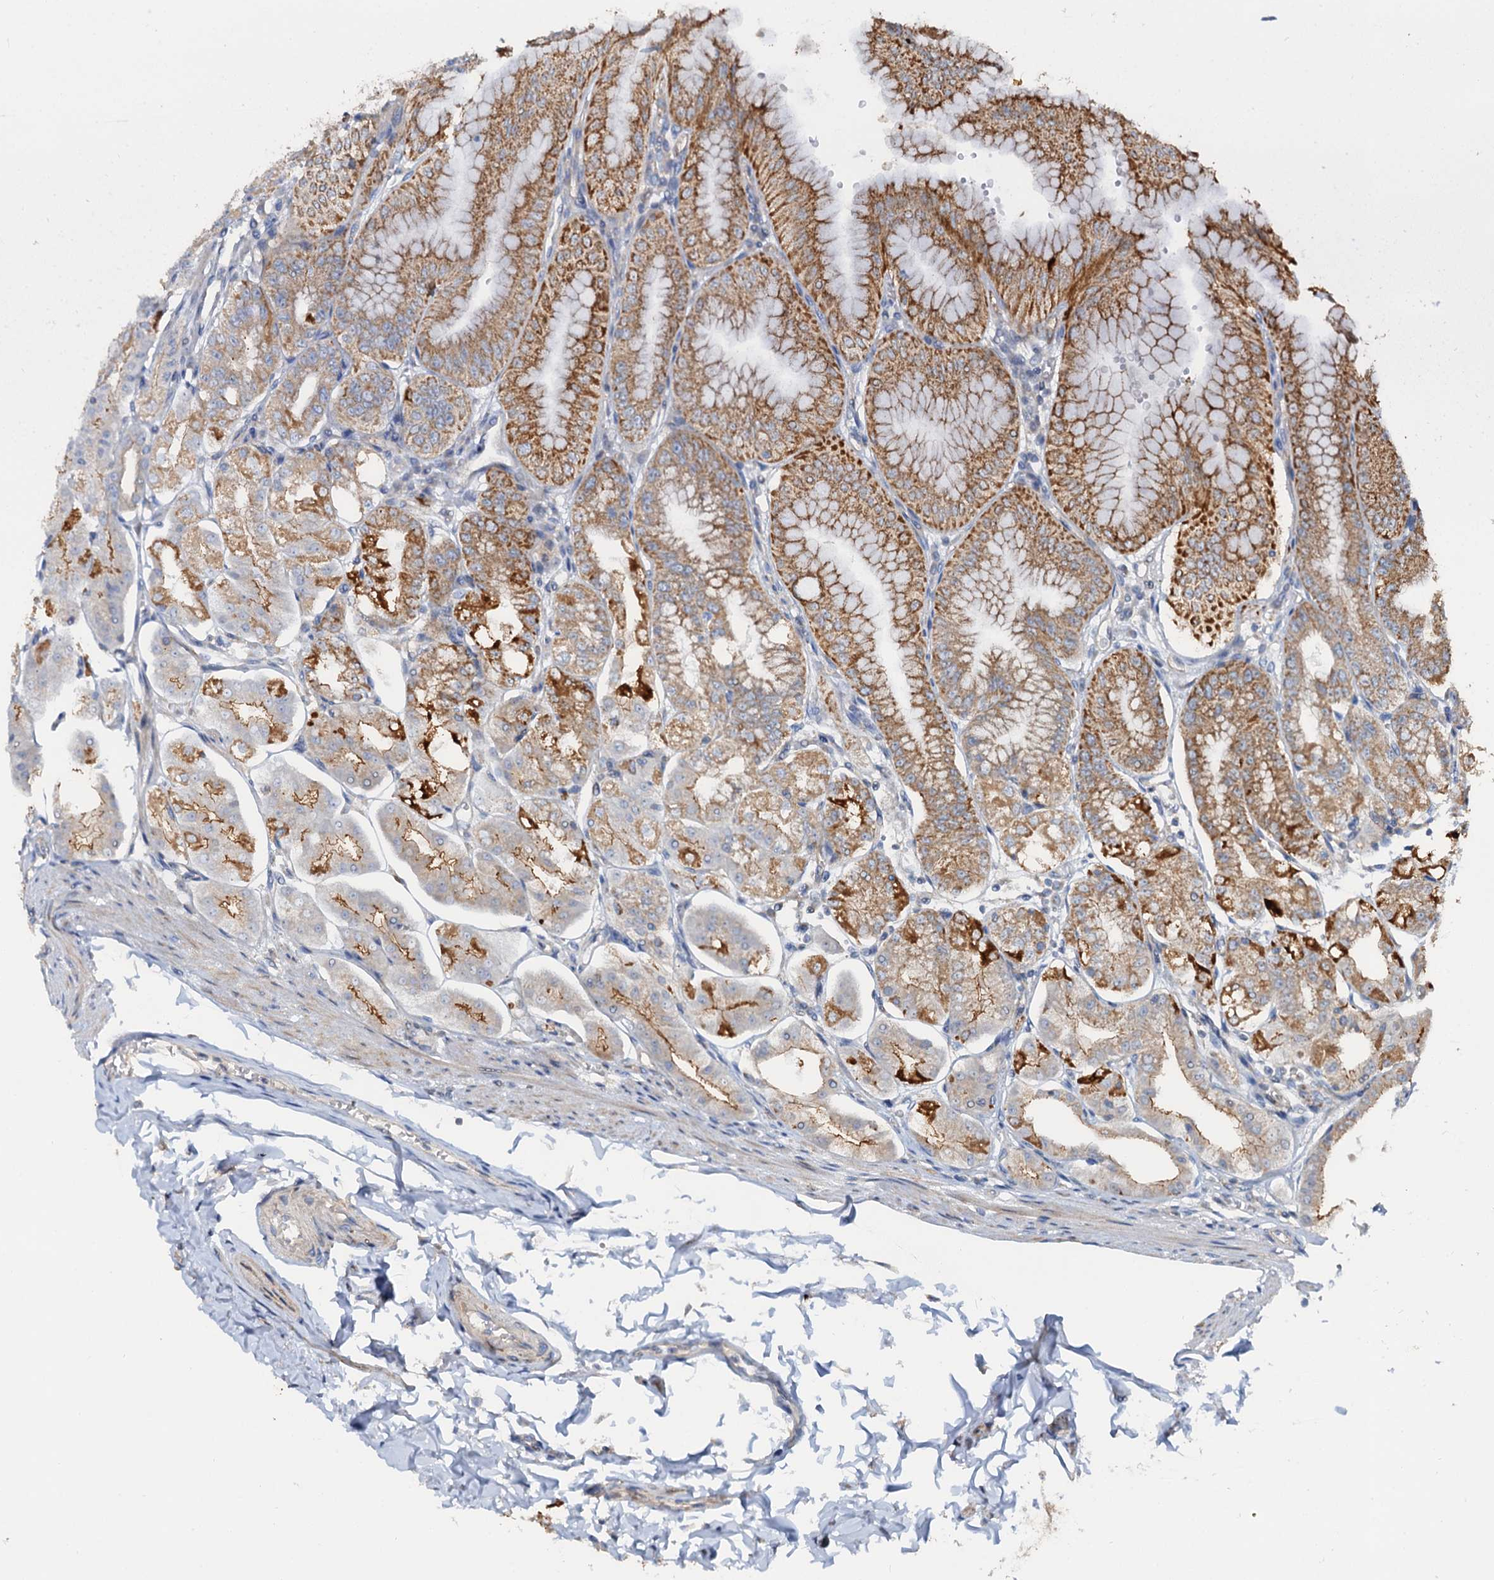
{"staining": {"intensity": "moderate", "quantity": "25%-75%", "location": "cytoplasmic/membranous"}, "tissue": "stomach", "cell_type": "Glandular cells", "image_type": "normal", "snomed": [{"axis": "morphology", "description": "Normal tissue, NOS"}, {"axis": "topography", "description": "Stomach, lower"}], "caption": "Immunohistochemical staining of unremarkable human stomach demonstrates moderate cytoplasmic/membranous protein staining in approximately 25%-75% of glandular cells.", "gene": "ANKRD26", "patient": {"sex": "male", "age": 71}}